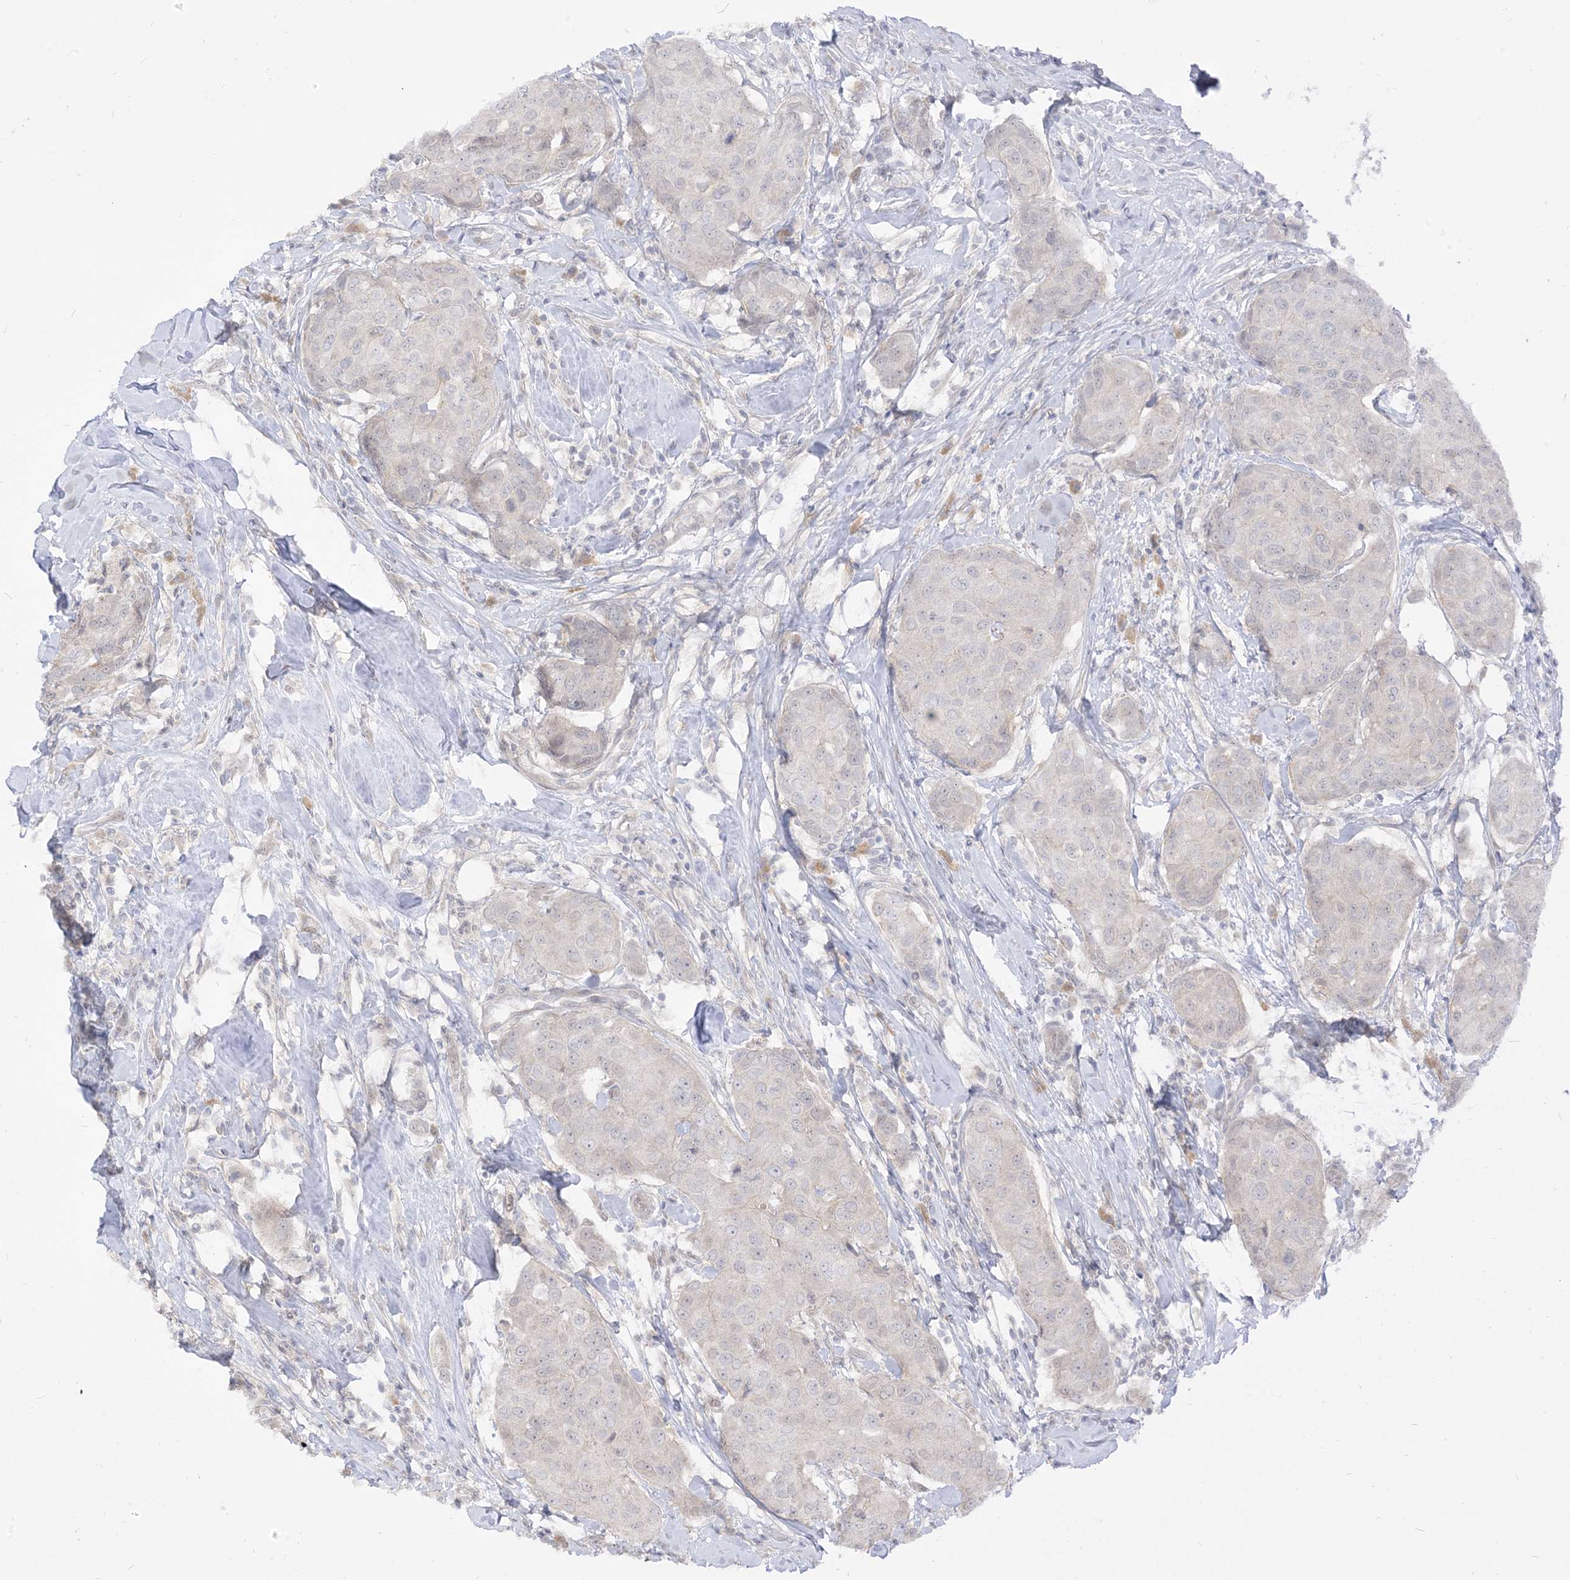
{"staining": {"intensity": "weak", "quantity": "<25%", "location": "cytoplasmic/membranous"}, "tissue": "breast cancer", "cell_type": "Tumor cells", "image_type": "cancer", "snomed": [{"axis": "morphology", "description": "Duct carcinoma"}, {"axis": "topography", "description": "Breast"}], "caption": "Breast infiltrating ductal carcinoma was stained to show a protein in brown. There is no significant positivity in tumor cells. (DAB immunohistochemistry (IHC) with hematoxylin counter stain).", "gene": "TBCC", "patient": {"sex": "female", "age": 80}}